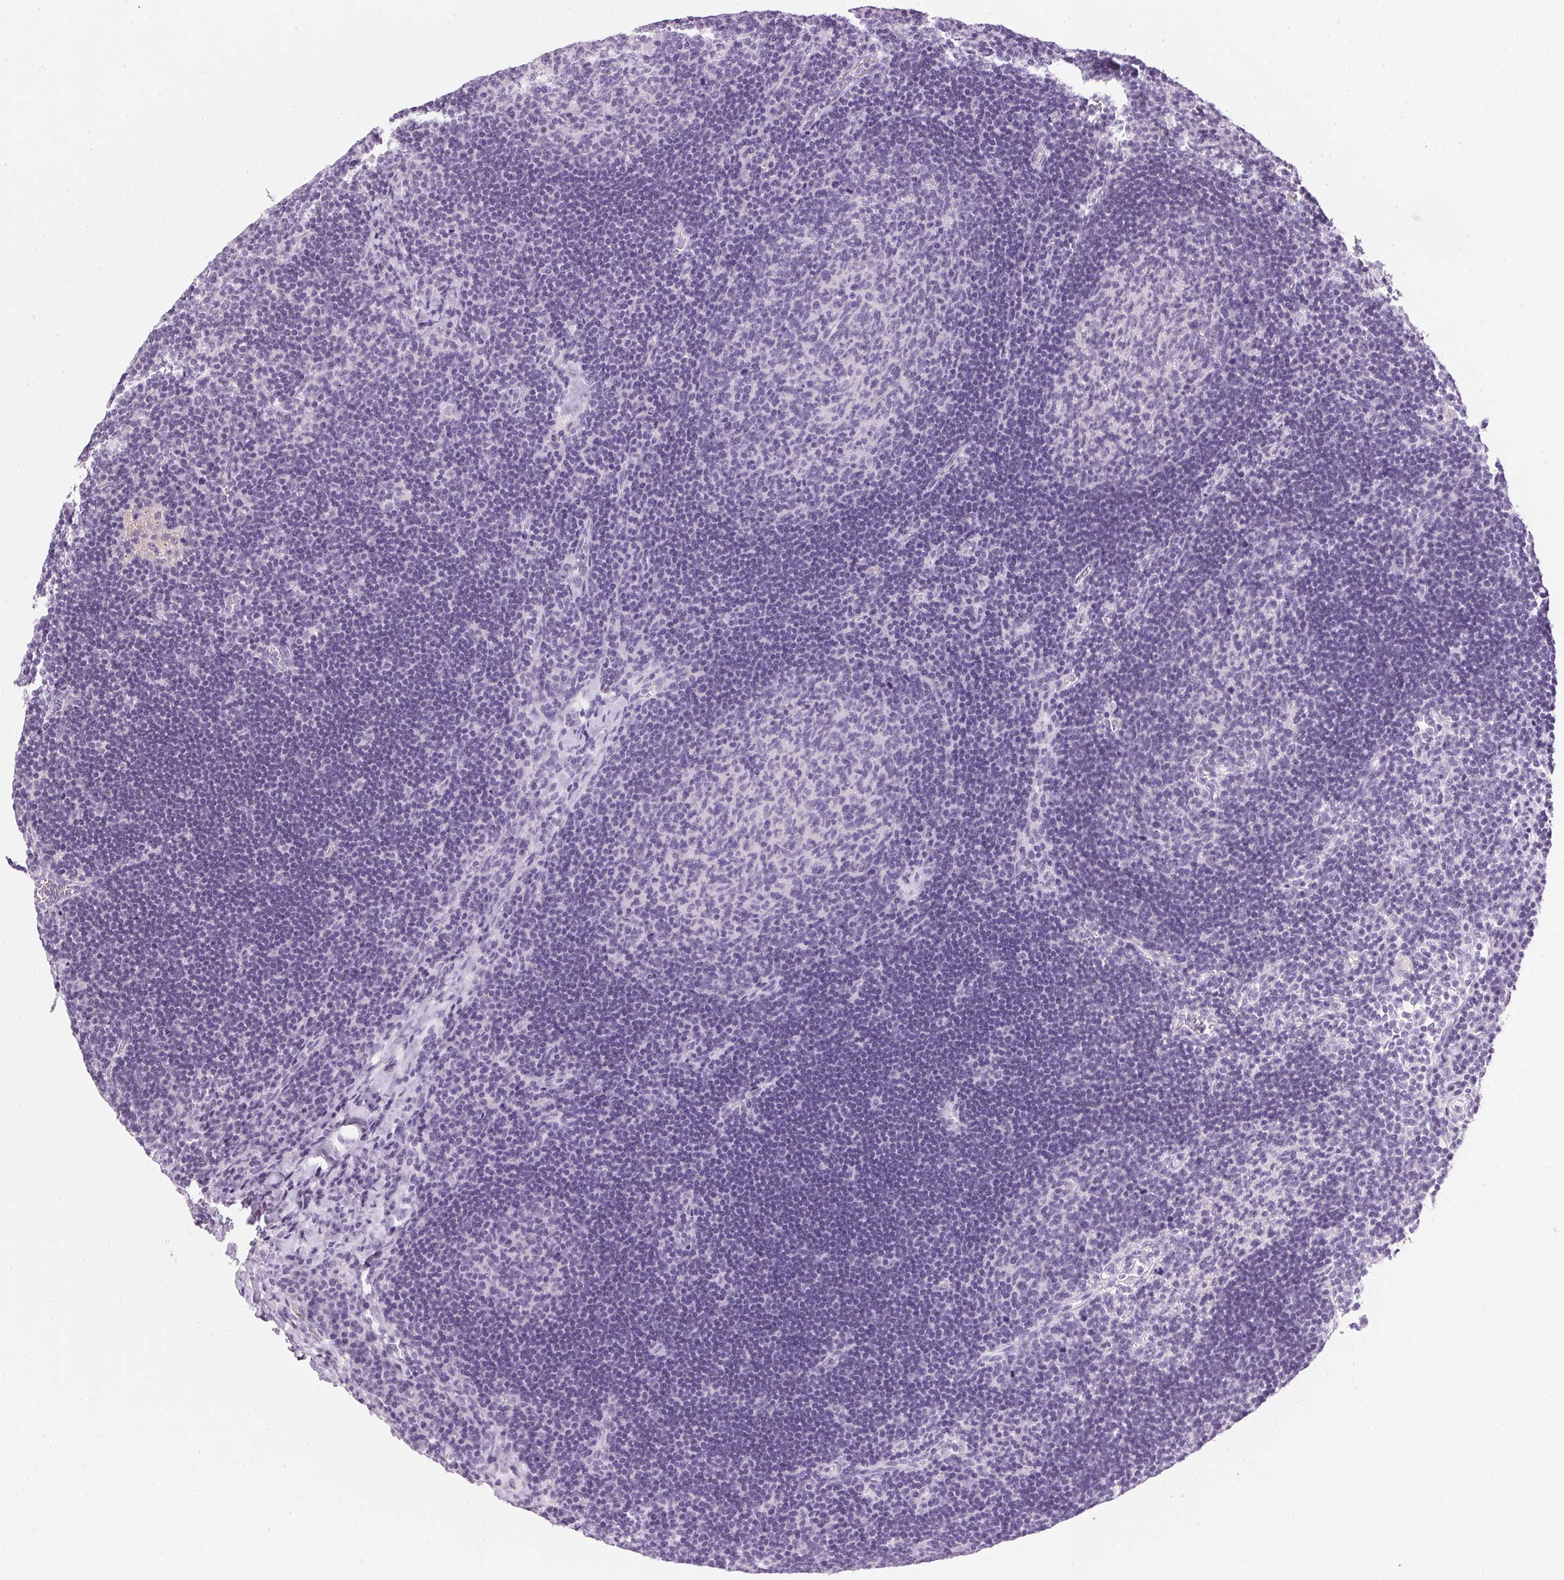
{"staining": {"intensity": "negative", "quantity": "none", "location": "none"}, "tissue": "lymph node", "cell_type": "Germinal center cells", "image_type": "normal", "snomed": [{"axis": "morphology", "description": "Normal tissue, NOS"}, {"axis": "topography", "description": "Lymph node"}], "caption": "Germinal center cells are negative for brown protein staining in benign lymph node.", "gene": "IGFBP1", "patient": {"sex": "male", "age": 67}}